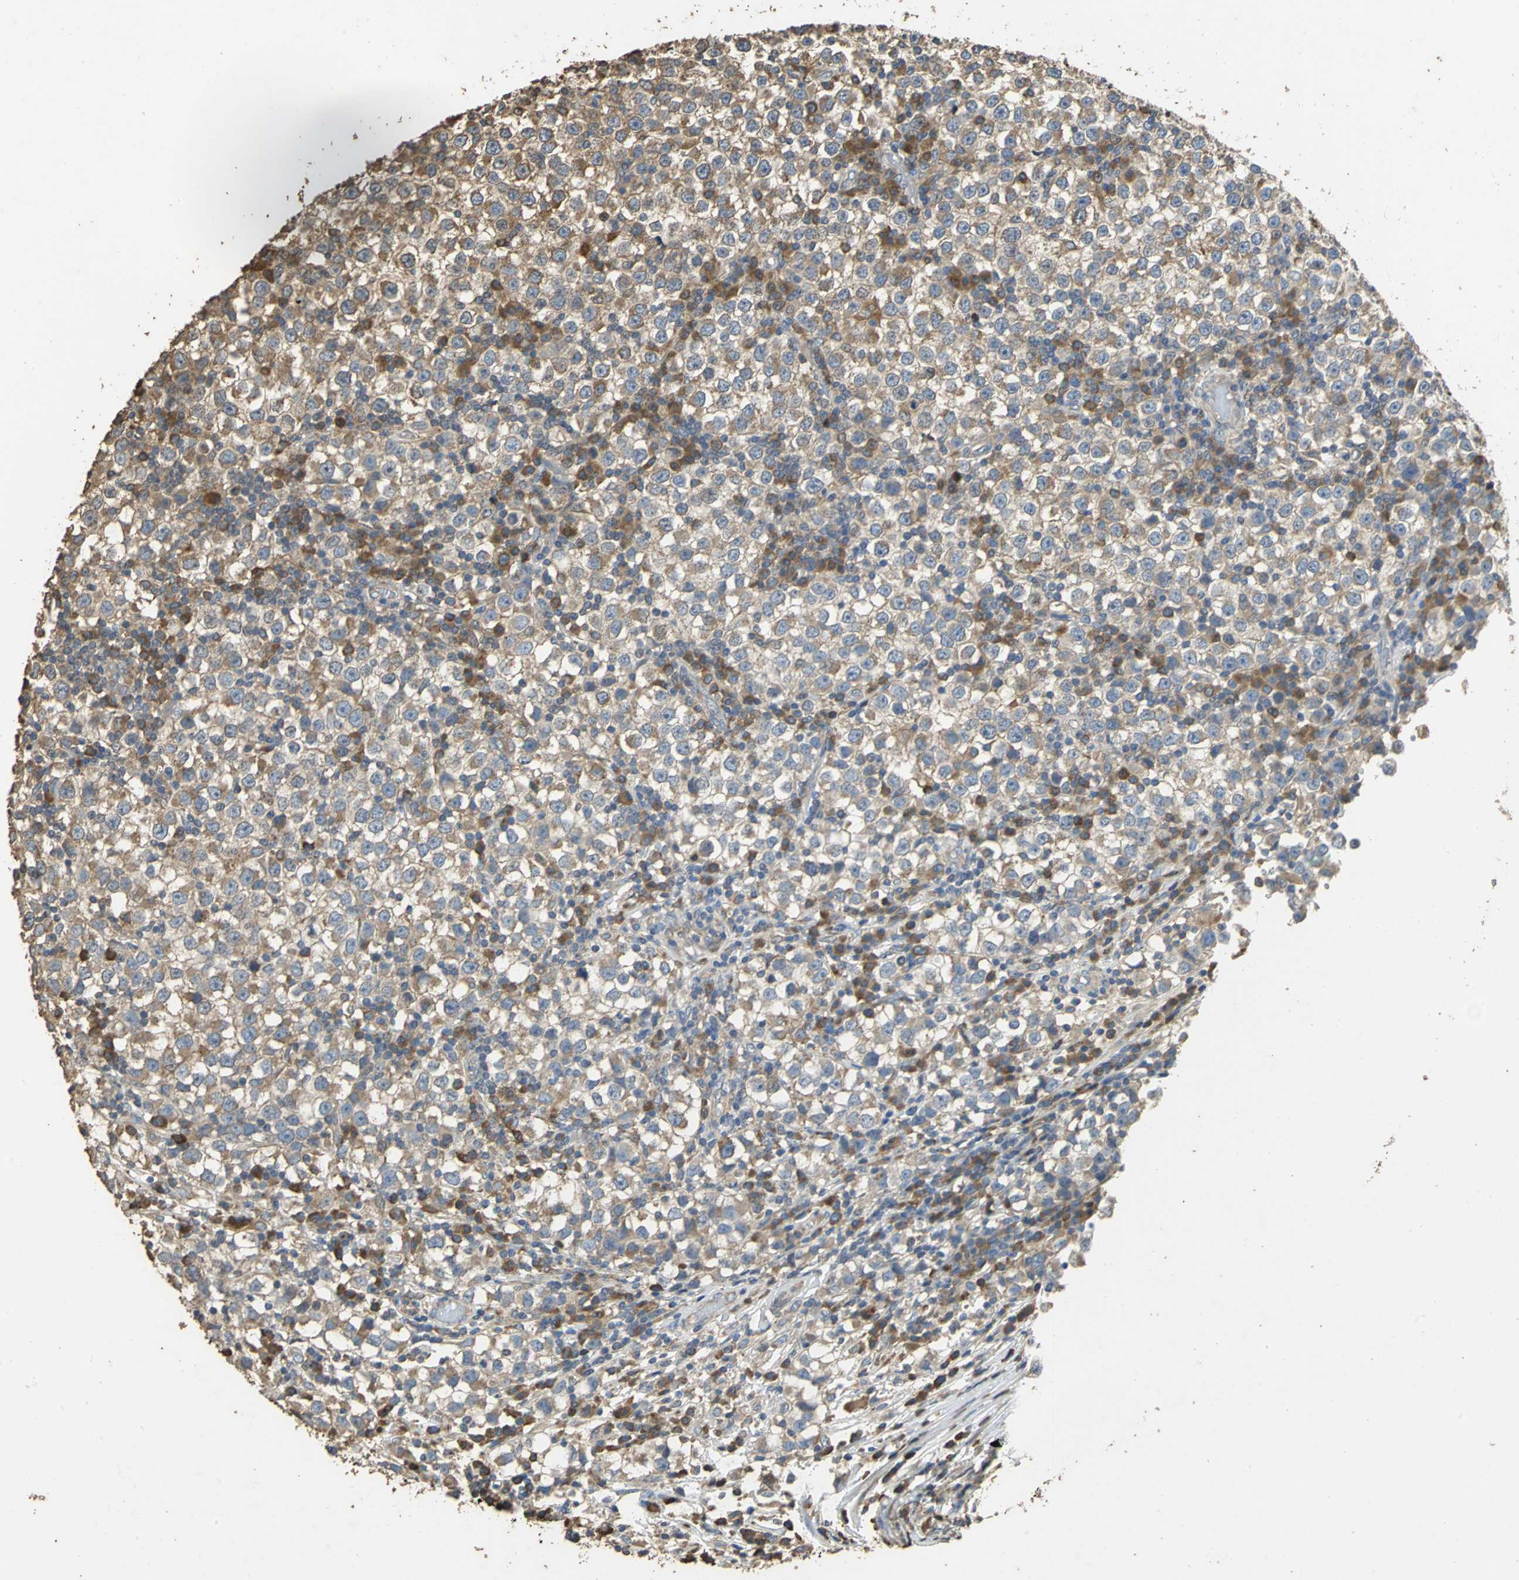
{"staining": {"intensity": "moderate", "quantity": ">75%", "location": "cytoplasmic/membranous"}, "tissue": "testis cancer", "cell_type": "Tumor cells", "image_type": "cancer", "snomed": [{"axis": "morphology", "description": "Seminoma, NOS"}, {"axis": "topography", "description": "Testis"}], "caption": "Immunohistochemical staining of testis cancer (seminoma) exhibits medium levels of moderate cytoplasmic/membranous protein staining in approximately >75% of tumor cells.", "gene": "ACSL4", "patient": {"sex": "male", "age": 65}}